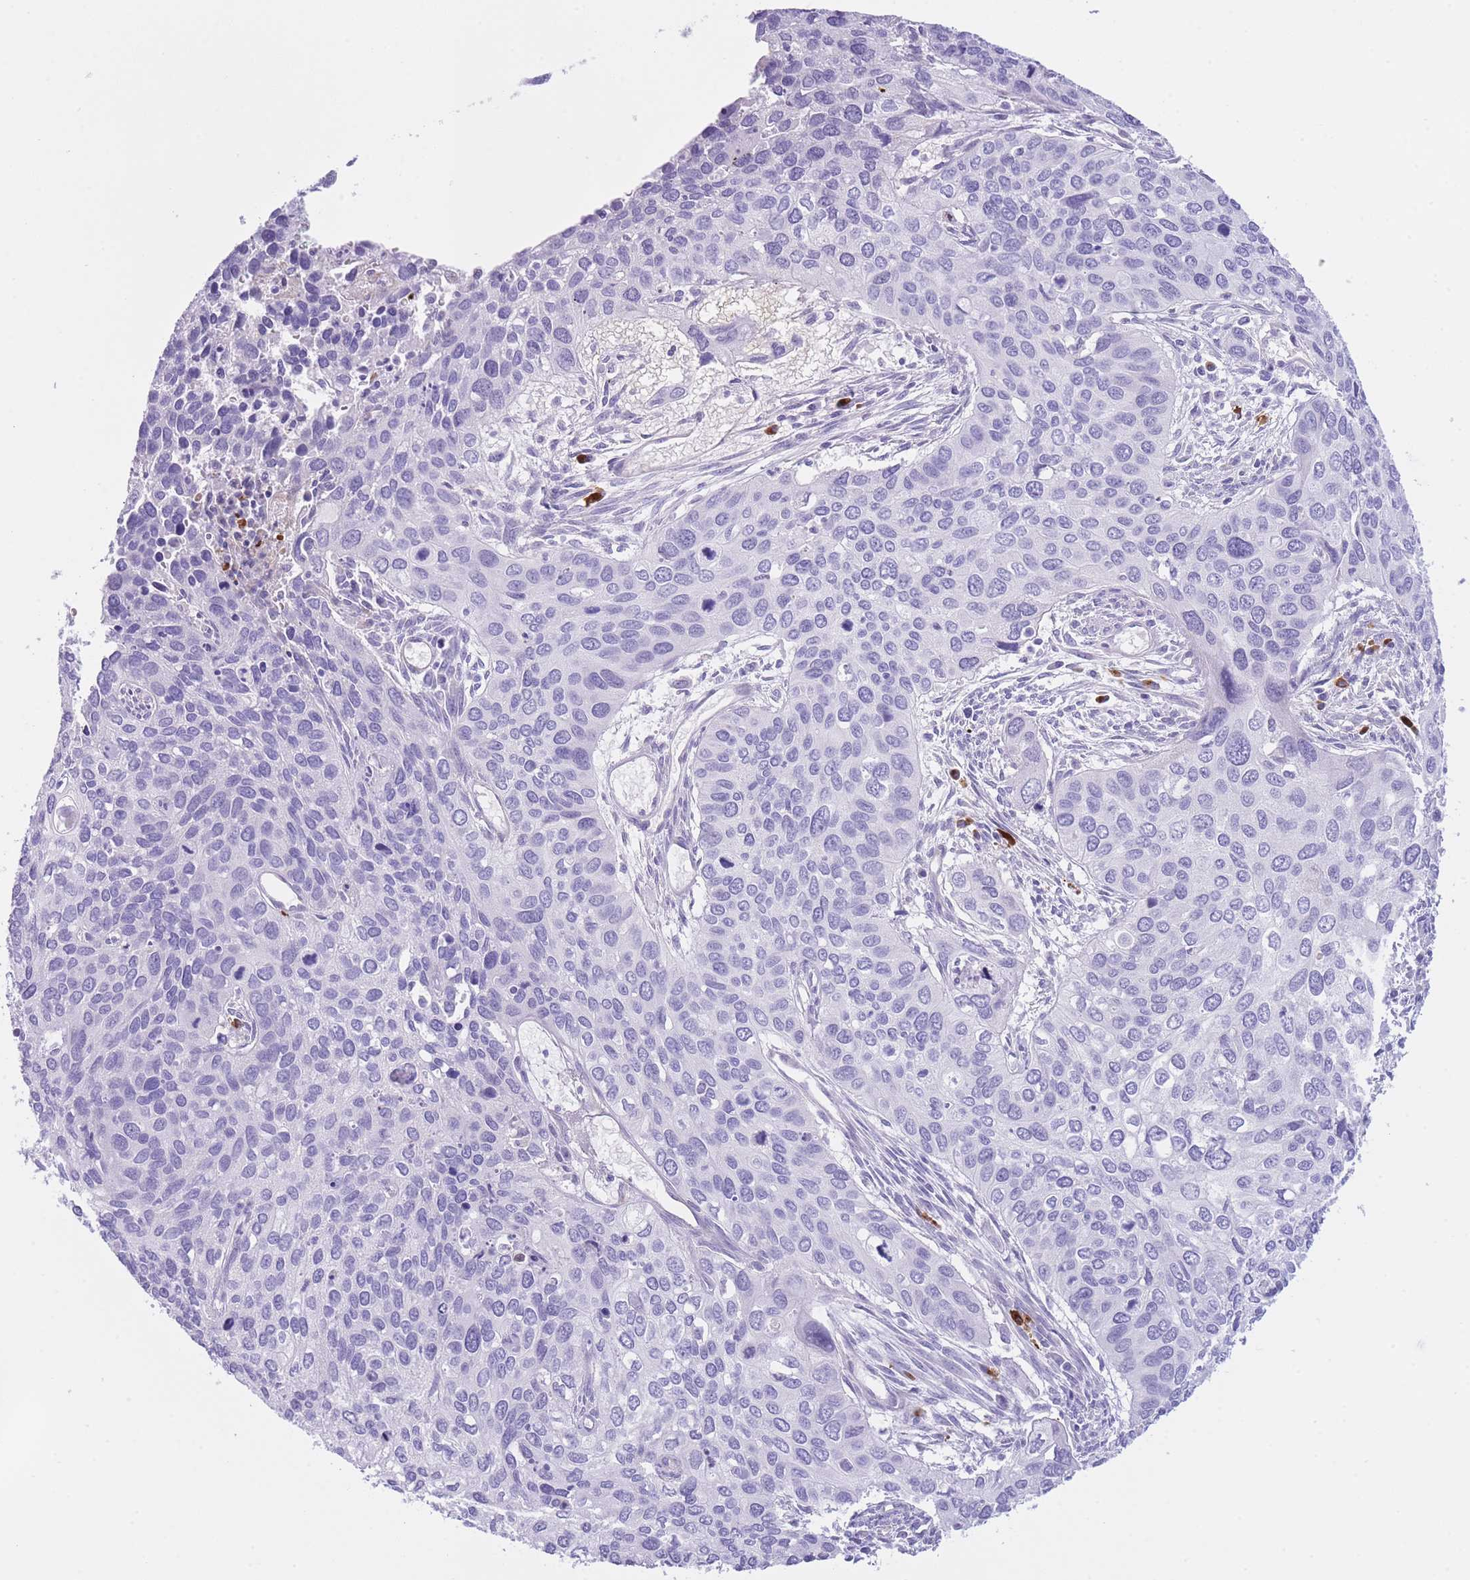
{"staining": {"intensity": "negative", "quantity": "none", "location": "none"}, "tissue": "cervical cancer", "cell_type": "Tumor cells", "image_type": "cancer", "snomed": [{"axis": "morphology", "description": "Squamous cell carcinoma, NOS"}, {"axis": "topography", "description": "Cervix"}], "caption": "High magnification brightfield microscopy of squamous cell carcinoma (cervical) stained with DAB (3,3'-diaminobenzidine) (brown) and counterstained with hematoxylin (blue): tumor cells show no significant positivity.", "gene": "PLBD1", "patient": {"sex": "female", "age": 55}}